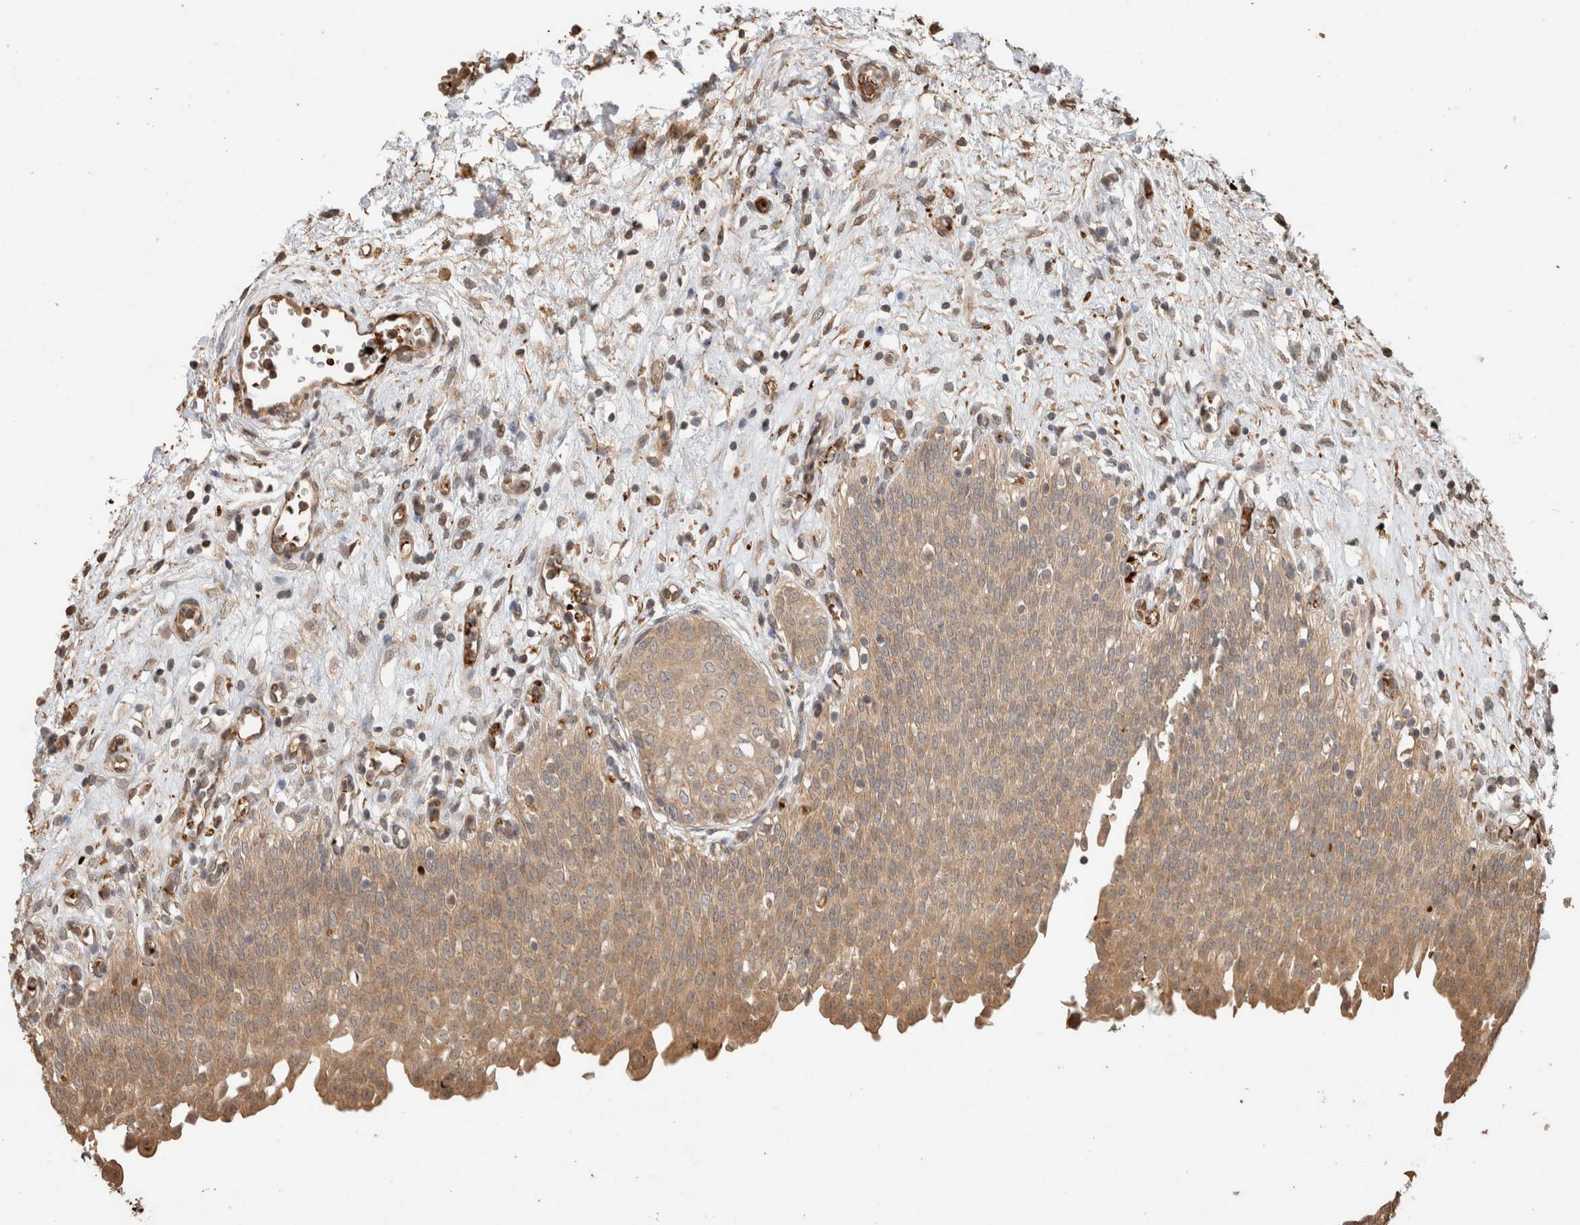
{"staining": {"intensity": "moderate", "quantity": ">75%", "location": "cytoplasmic/membranous"}, "tissue": "urinary bladder", "cell_type": "Urothelial cells", "image_type": "normal", "snomed": [{"axis": "morphology", "description": "Urothelial carcinoma, High grade"}, {"axis": "topography", "description": "Urinary bladder"}], "caption": "Protein staining demonstrates moderate cytoplasmic/membranous staining in about >75% of urothelial cells in benign urinary bladder.", "gene": "OTUD6B", "patient": {"sex": "male", "age": 46}}